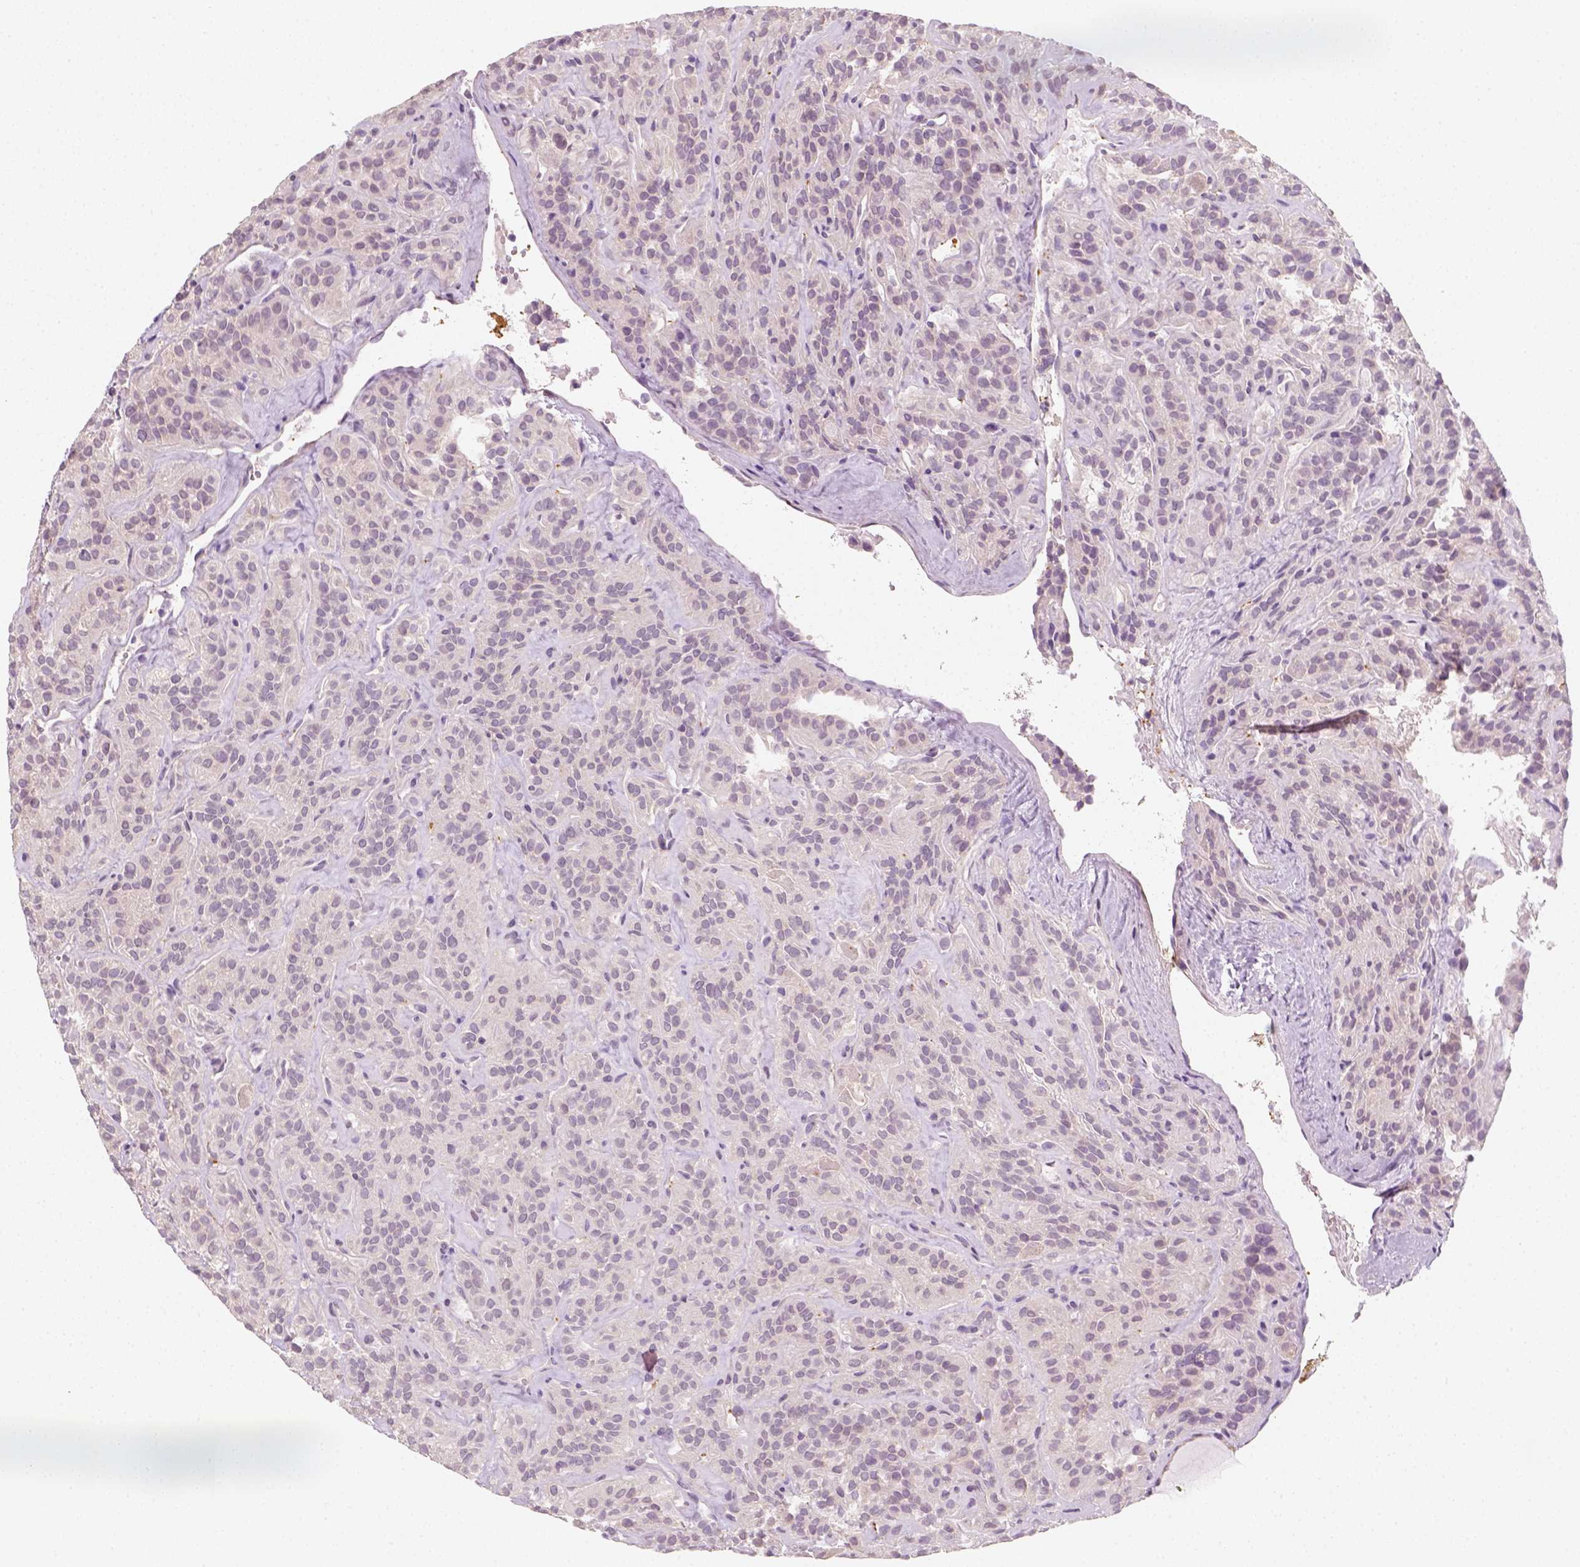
{"staining": {"intensity": "negative", "quantity": "none", "location": "none"}, "tissue": "thyroid cancer", "cell_type": "Tumor cells", "image_type": "cancer", "snomed": [{"axis": "morphology", "description": "Papillary adenocarcinoma, NOS"}, {"axis": "topography", "description": "Thyroid gland"}], "caption": "IHC of thyroid papillary adenocarcinoma reveals no positivity in tumor cells.", "gene": "FAM163B", "patient": {"sex": "female", "age": 45}}